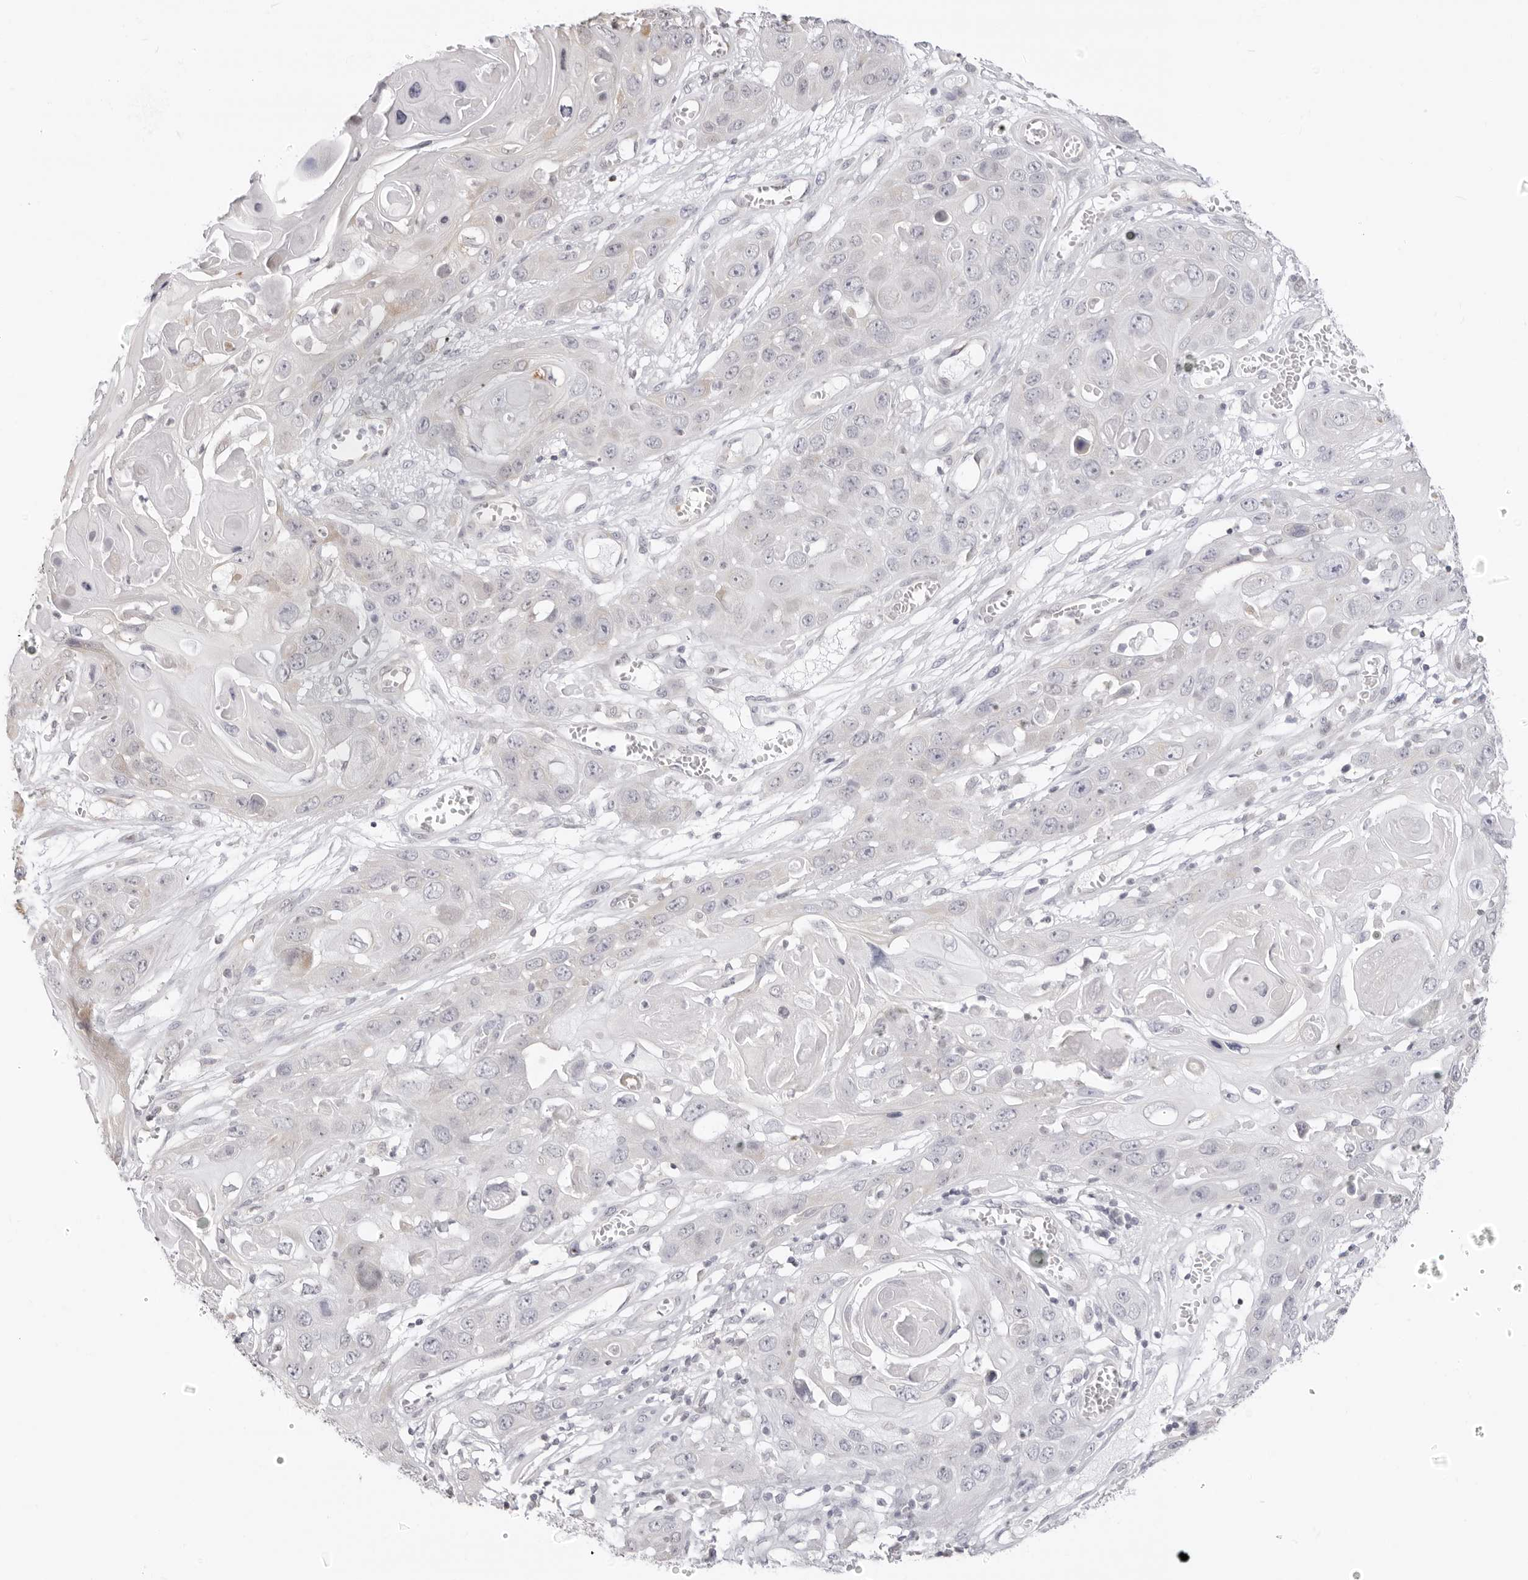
{"staining": {"intensity": "negative", "quantity": "none", "location": "none"}, "tissue": "skin cancer", "cell_type": "Tumor cells", "image_type": "cancer", "snomed": [{"axis": "morphology", "description": "Squamous cell carcinoma, NOS"}, {"axis": "topography", "description": "Skin"}], "caption": "Immunohistochemistry photomicrograph of skin squamous cell carcinoma stained for a protein (brown), which shows no positivity in tumor cells.", "gene": "FDPS", "patient": {"sex": "male", "age": 55}}